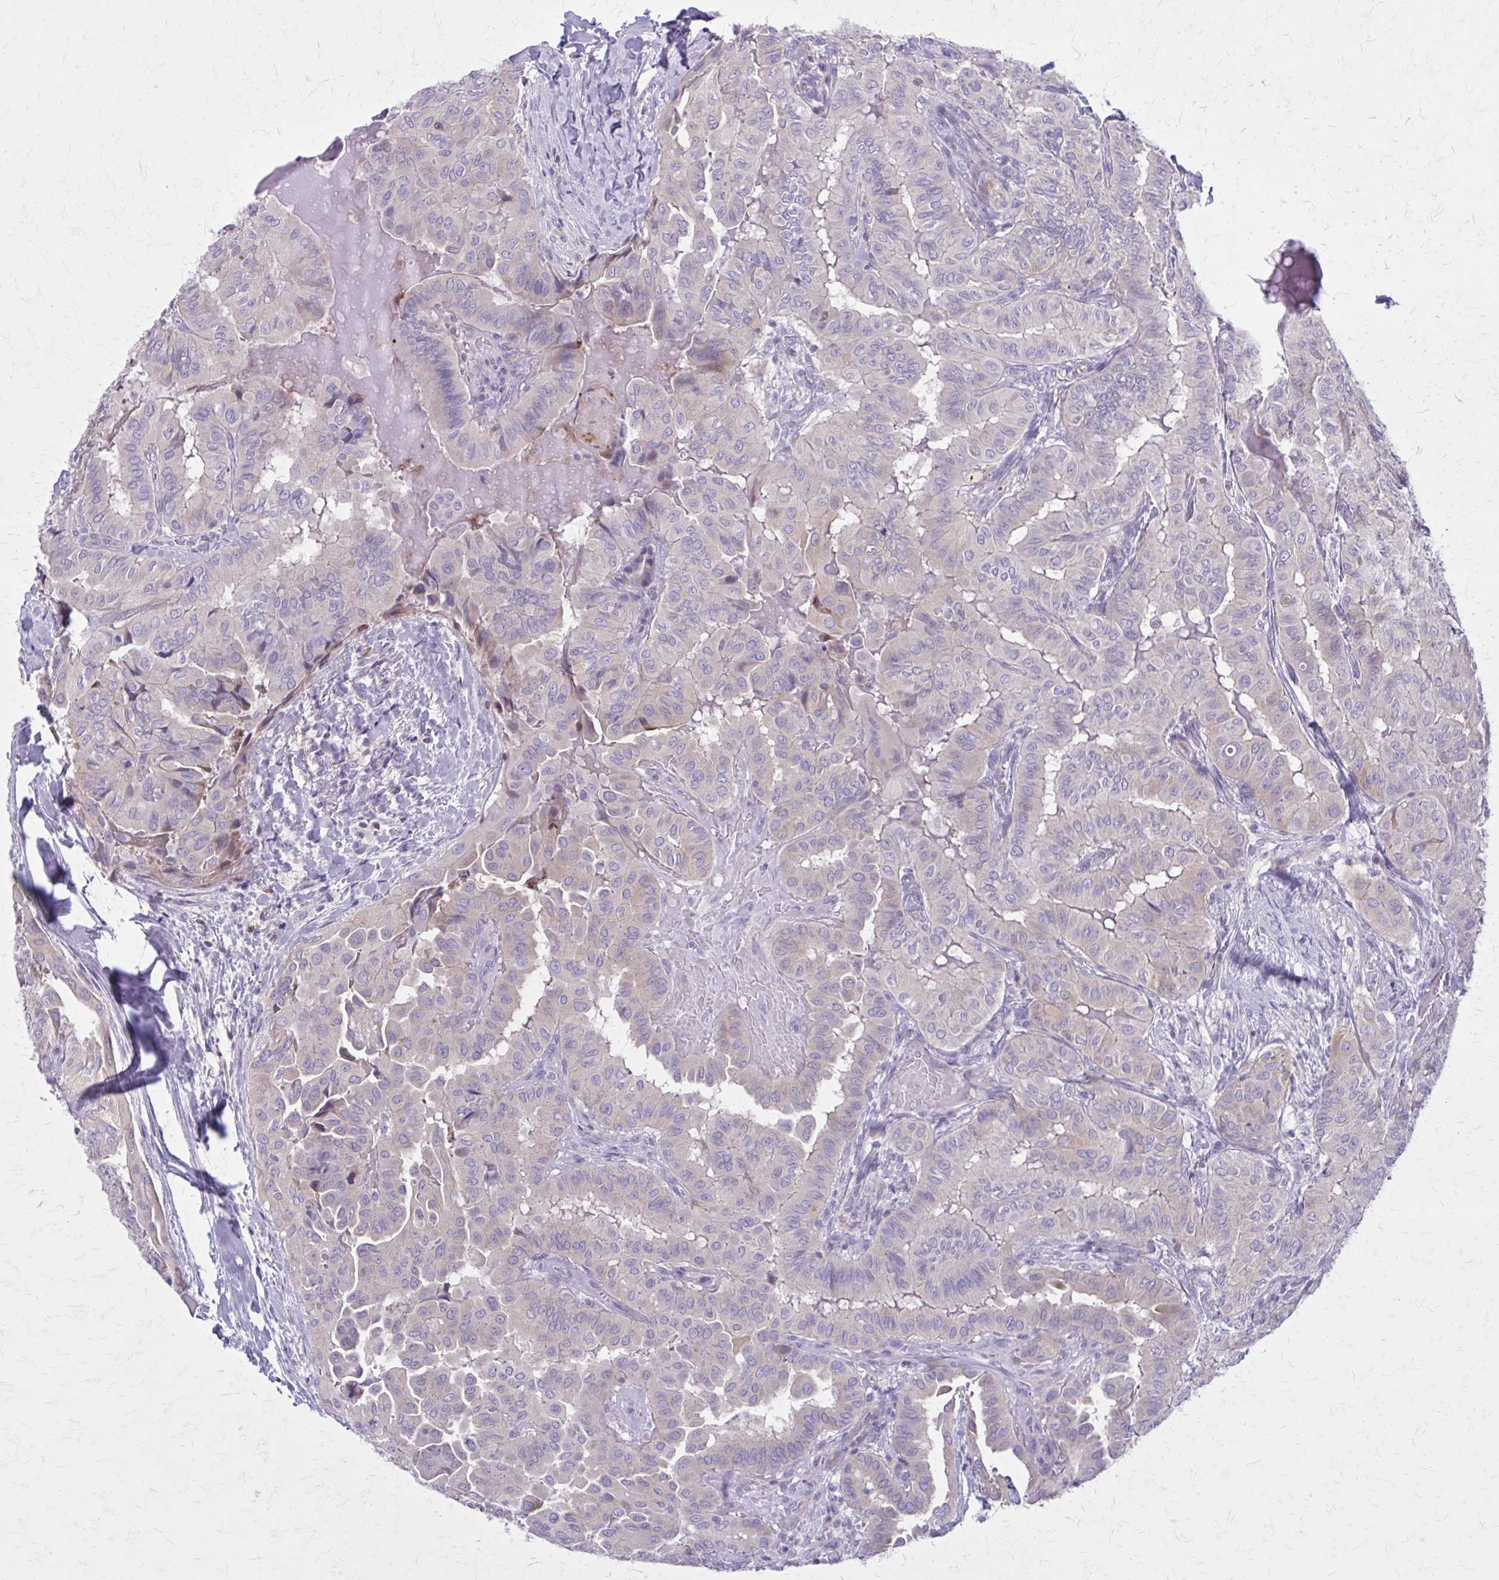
{"staining": {"intensity": "weak", "quantity": "<25%", "location": "cytoplasmic/membranous"}, "tissue": "thyroid cancer", "cell_type": "Tumor cells", "image_type": "cancer", "snomed": [{"axis": "morphology", "description": "Papillary adenocarcinoma, NOS"}, {"axis": "topography", "description": "Thyroid gland"}], "caption": "The histopathology image exhibits no significant positivity in tumor cells of thyroid papillary adenocarcinoma. (DAB (3,3'-diaminobenzidine) immunohistochemistry (IHC), high magnification).", "gene": "PITPNM1", "patient": {"sex": "female", "age": 68}}